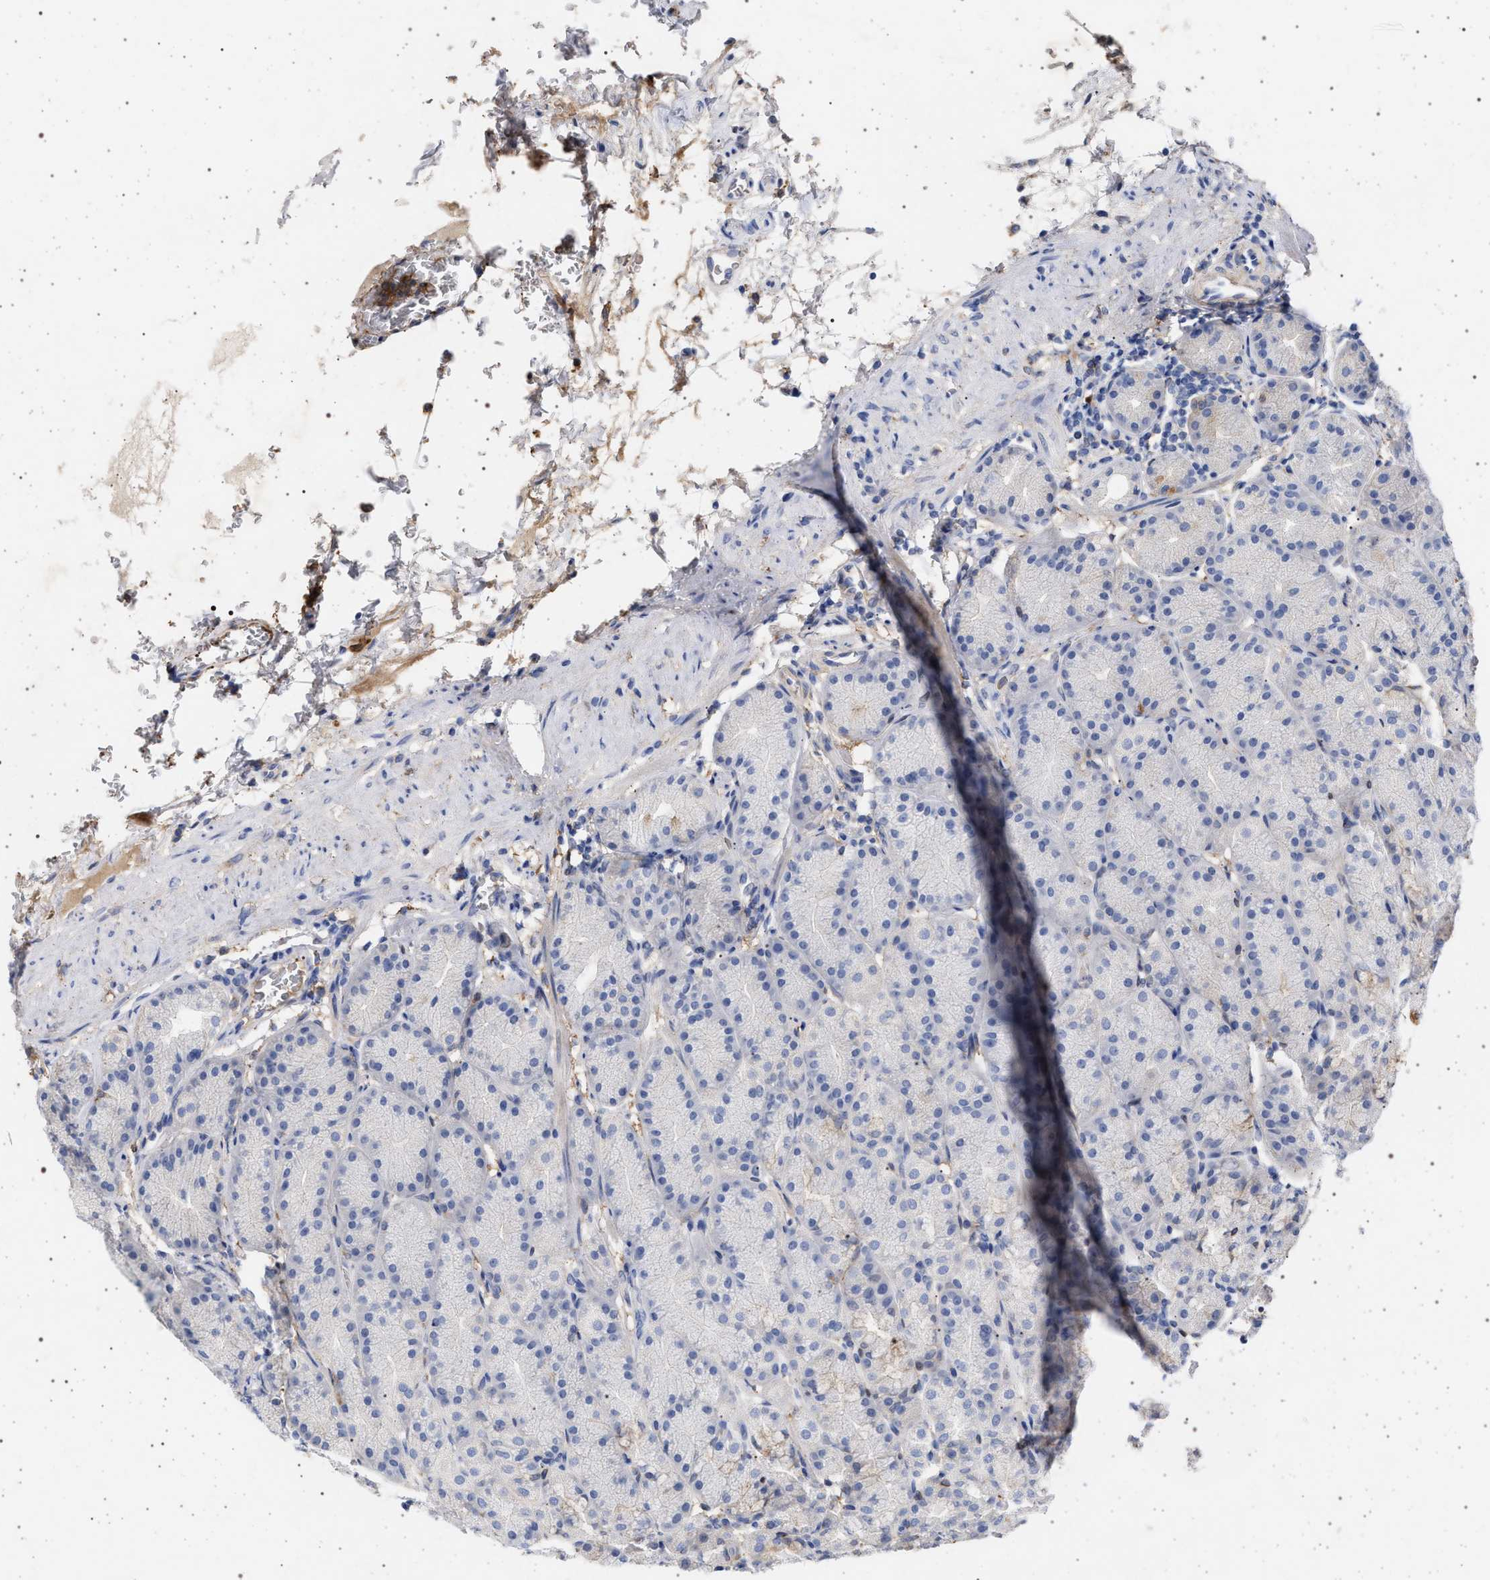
{"staining": {"intensity": "weak", "quantity": "<25%", "location": "cytoplasmic/membranous"}, "tissue": "stomach", "cell_type": "Glandular cells", "image_type": "normal", "snomed": [{"axis": "morphology", "description": "Normal tissue, NOS"}, {"axis": "topography", "description": "Stomach"}], "caption": "Benign stomach was stained to show a protein in brown. There is no significant positivity in glandular cells.", "gene": "PLG", "patient": {"sex": "male", "age": 42}}